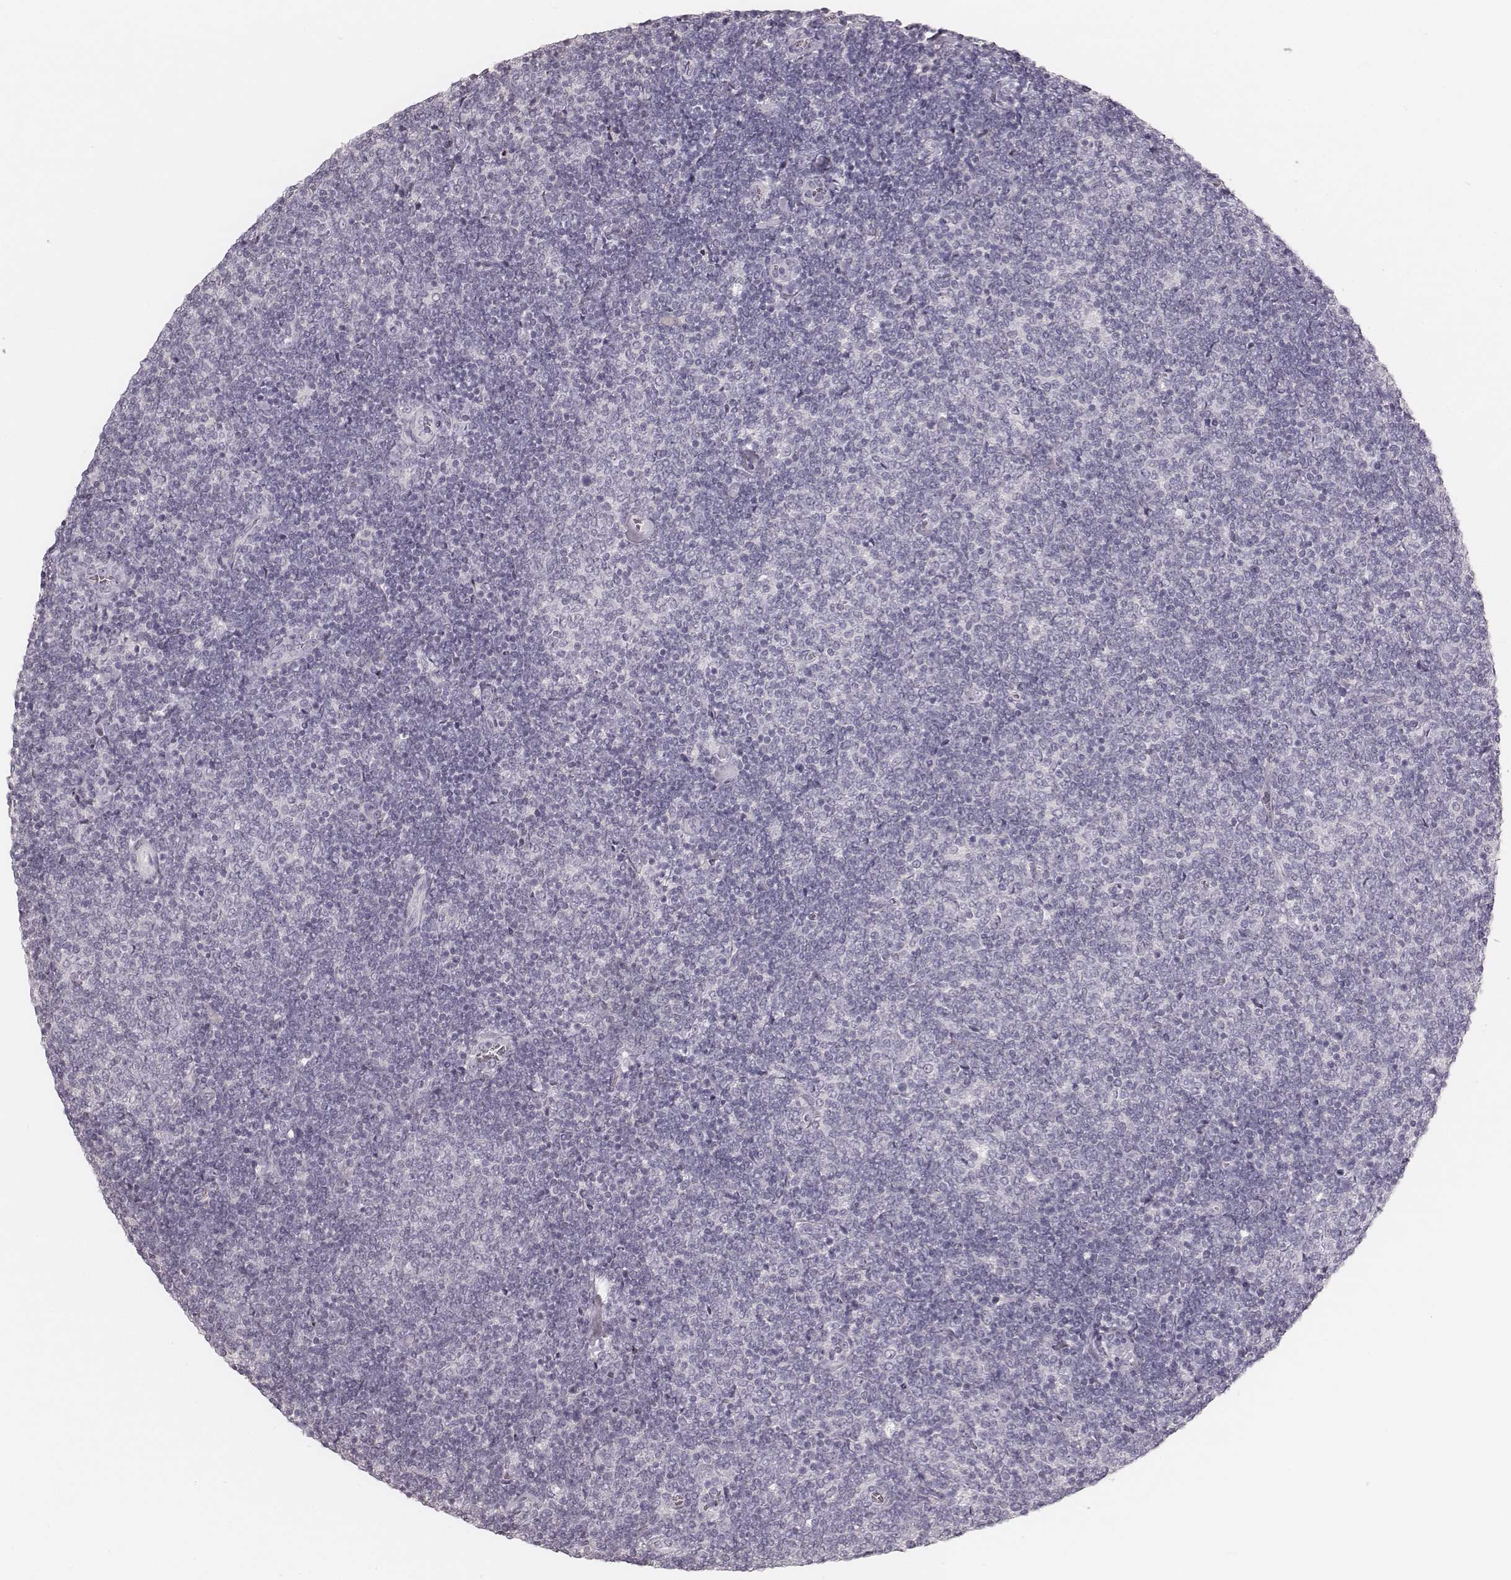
{"staining": {"intensity": "negative", "quantity": "none", "location": "none"}, "tissue": "lymphoma", "cell_type": "Tumor cells", "image_type": "cancer", "snomed": [{"axis": "morphology", "description": "Malignant lymphoma, non-Hodgkin's type, Low grade"}, {"axis": "topography", "description": "Lymph node"}], "caption": "Image shows no significant protein staining in tumor cells of lymphoma.", "gene": "KRT31", "patient": {"sex": "male", "age": 52}}